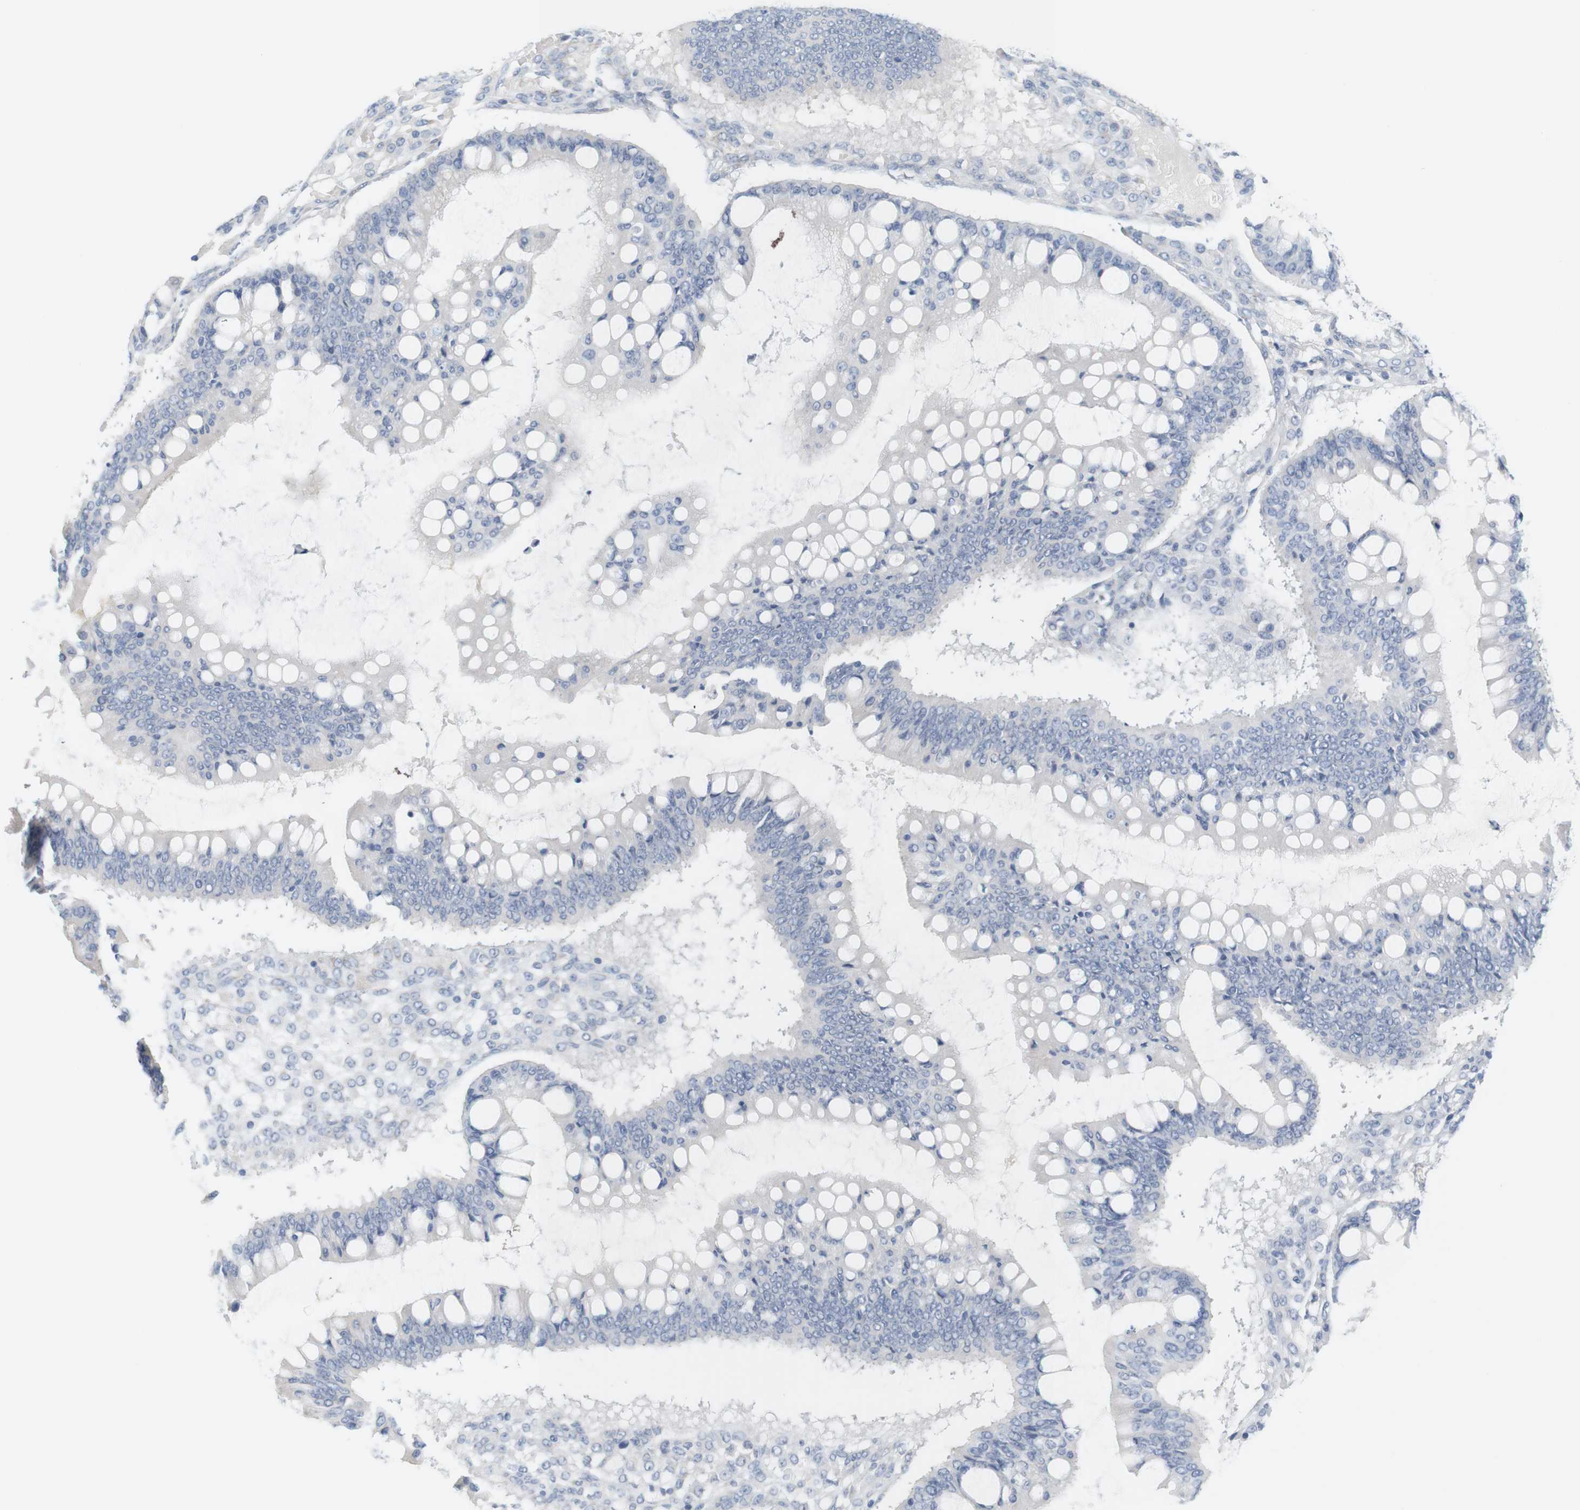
{"staining": {"intensity": "negative", "quantity": "none", "location": "none"}, "tissue": "ovarian cancer", "cell_type": "Tumor cells", "image_type": "cancer", "snomed": [{"axis": "morphology", "description": "Cystadenocarcinoma, mucinous, NOS"}, {"axis": "topography", "description": "Ovary"}], "caption": "Immunohistochemical staining of human ovarian cancer (mucinous cystadenocarcinoma) demonstrates no significant expression in tumor cells.", "gene": "RGS9", "patient": {"sex": "female", "age": 73}}